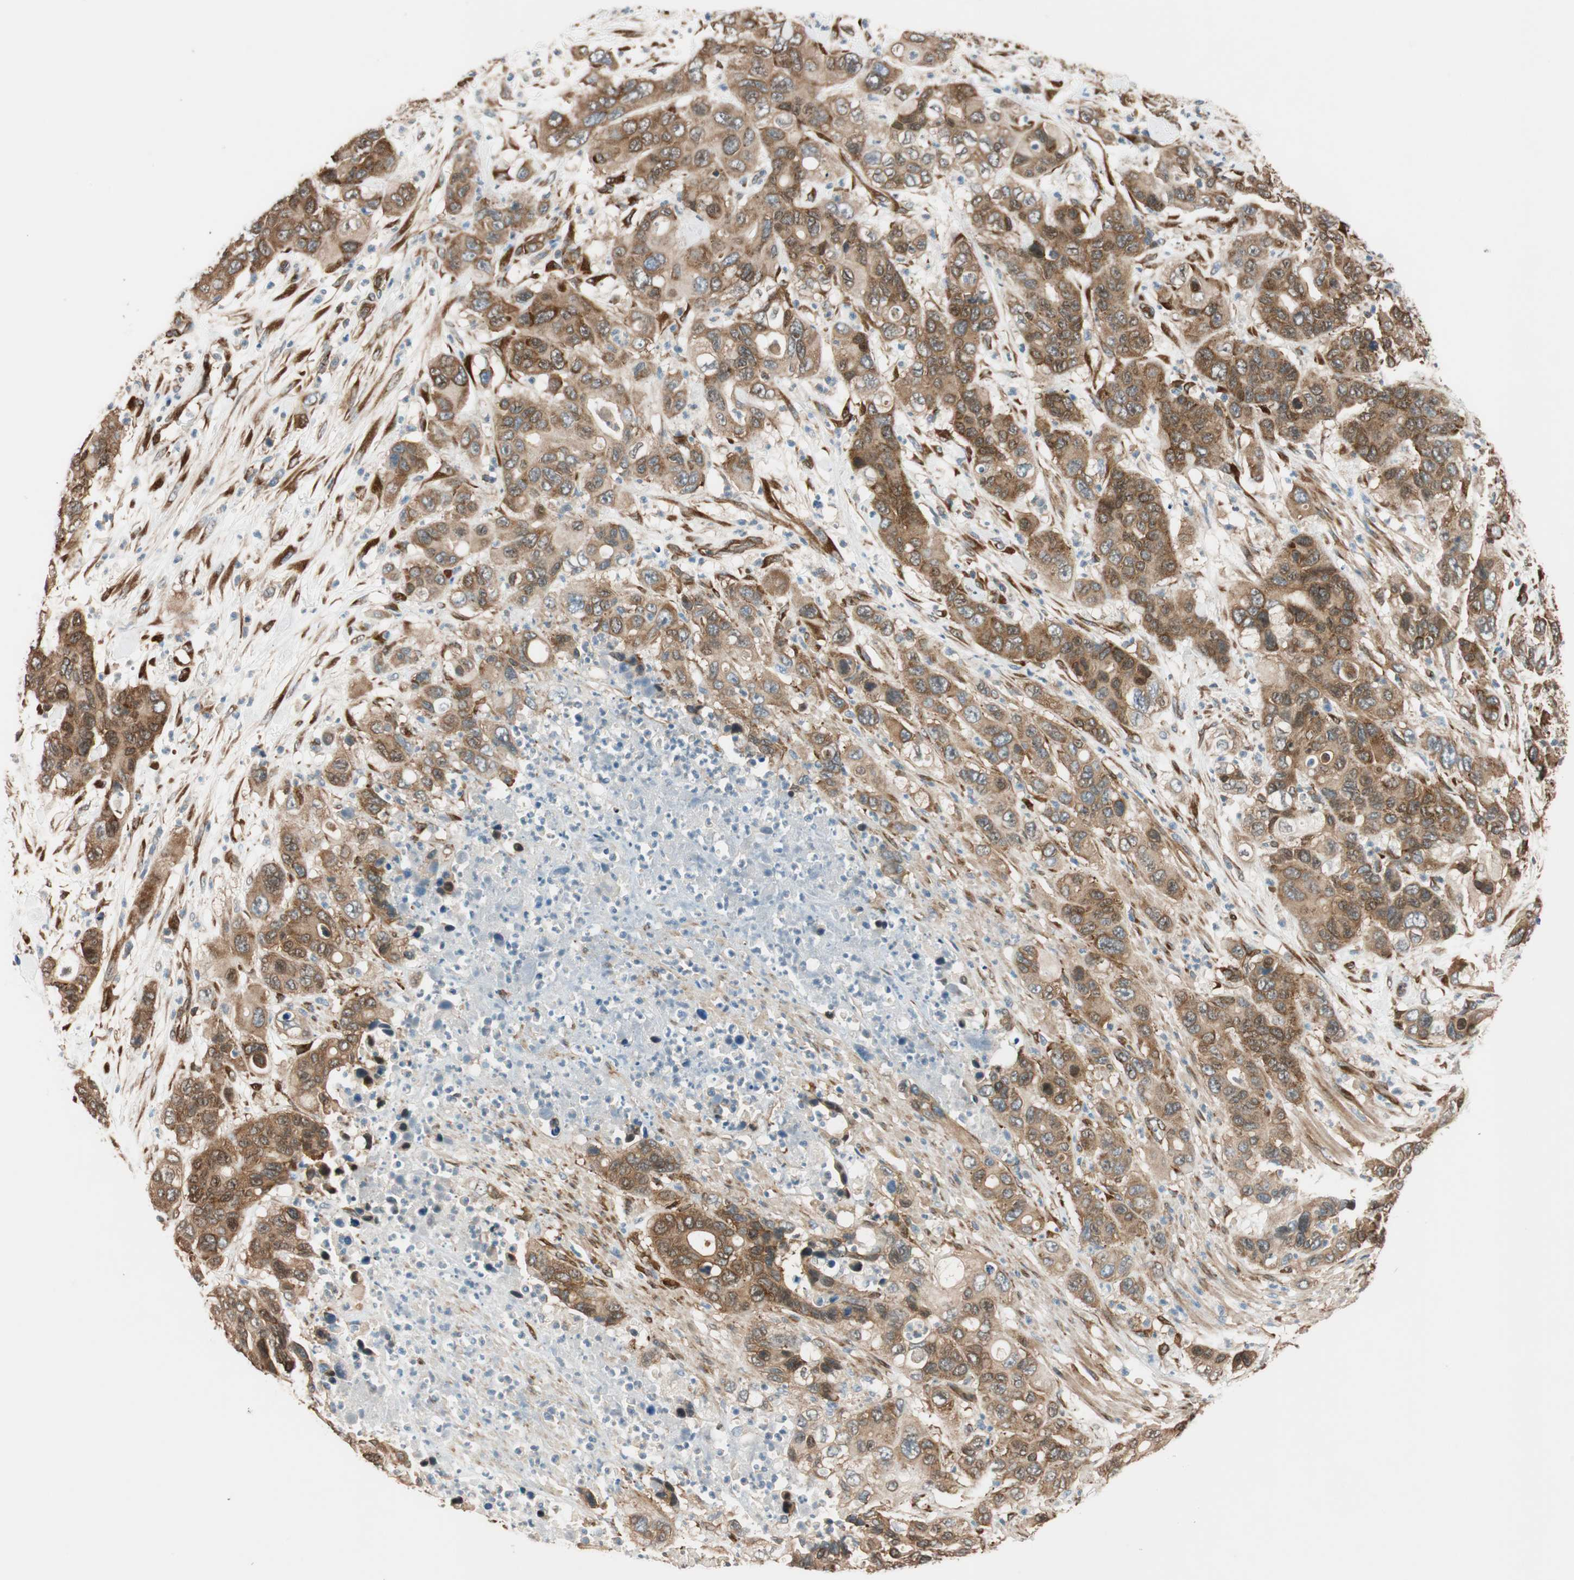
{"staining": {"intensity": "strong", "quantity": ">75%", "location": "cytoplasmic/membranous"}, "tissue": "pancreatic cancer", "cell_type": "Tumor cells", "image_type": "cancer", "snomed": [{"axis": "morphology", "description": "Adenocarcinoma, NOS"}, {"axis": "topography", "description": "Pancreas"}], "caption": "High-magnification brightfield microscopy of pancreatic adenocarcinoma stained with DAB (3,3'-diaminobenzidine) (brown) and counterstained with hematoxylin (blue). tumor cells exhibit strong cytoplasmic/membranous positivity is present in approximately>75% of cells. The staining was performed using DAB to visualize the protein expression in brown, while the nuclei were stained in blue with hematoxylin (Magnification: 20x).", "gene": "WASL", "patient": {"sex": "female", "age": 71}}